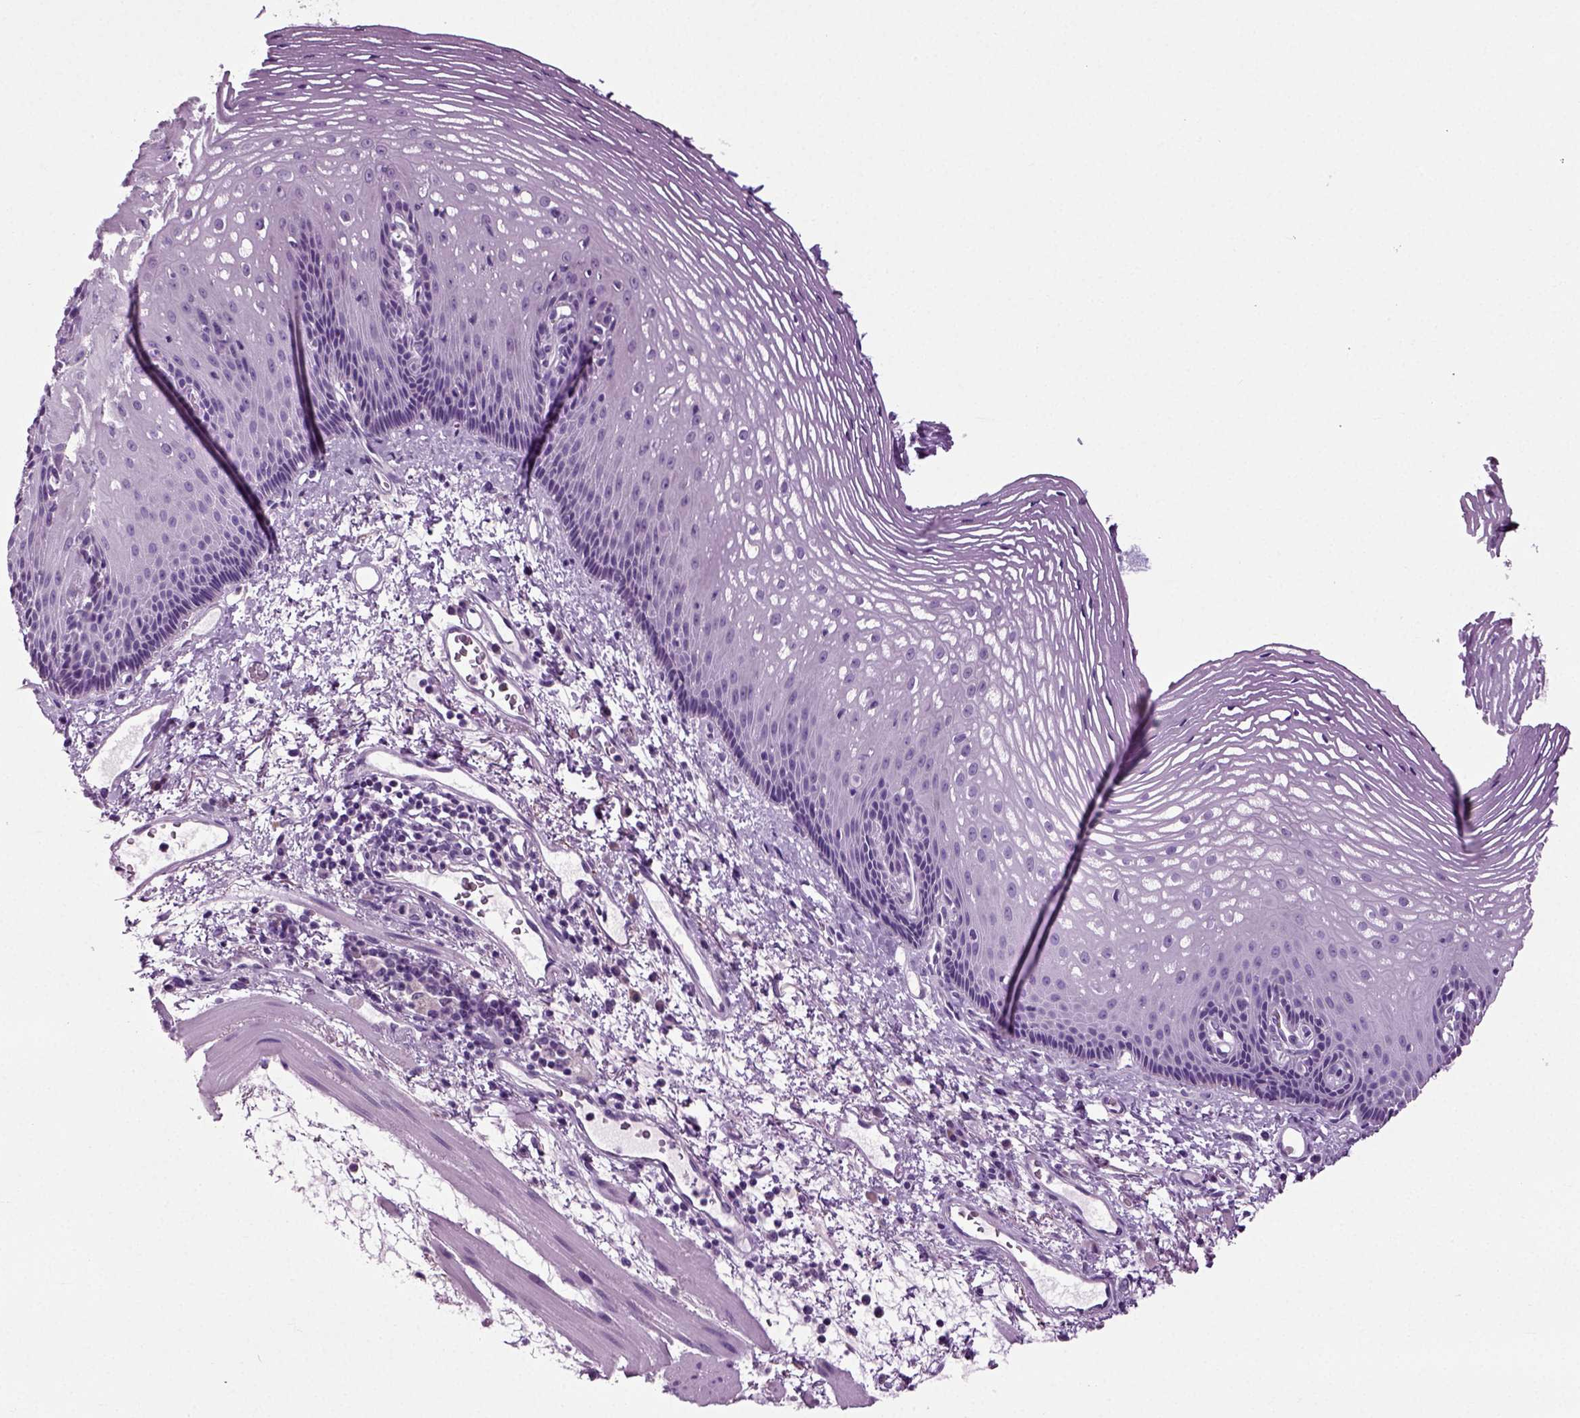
{"staining": {"intensity": "negative", "quantity": "none", "location": "none"}, "tissue": "esophagus", "cell_type": "Squamous epithelial cells", "image_type": "normal", "snomed": [{"axis": "morphology", "description": "Normal tissue, NOS"}, {"axis": "topography", "description": "Esophagus"}], "caption": "DAB immunohistochemical staining of normal esophagus demonstrates no significant expression in squamous epithelial cells. (Brightfield microscopy of DAB (3,3'-diaminobenzidine) immunohistochemistry (IHC) at high magnification).", "gene": "DNAH10", "patient": {"sex": "male", "age": 76}}